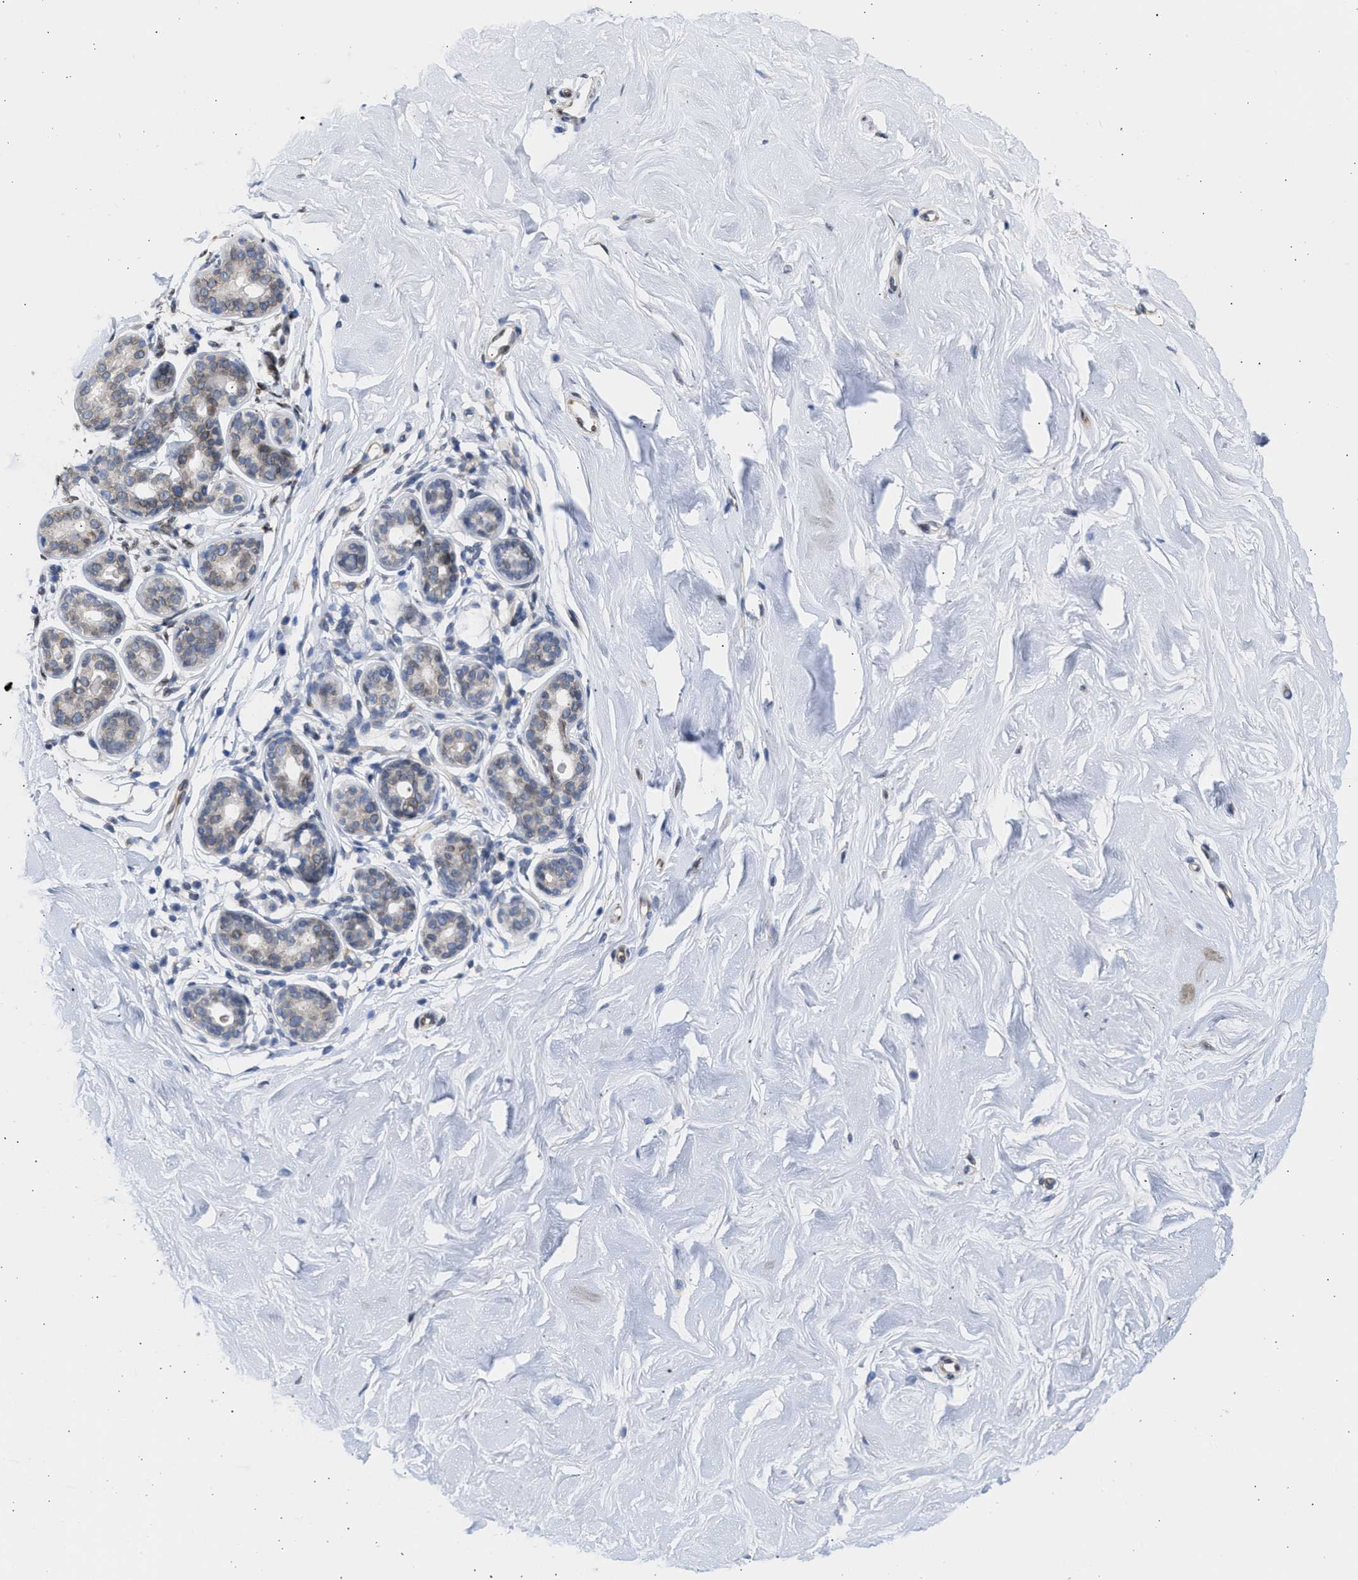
{"staining": {"intensity": "negative", "quantity": "none", "location": "none"}, "tissue": "breast", "cell_type": "Adipocytes", "image_type": "normal", "snomed": [{"axis": "morphology", "description": "Normal tissue, NOS"}, {"axis": "topography", "description": "Breast"}], "caption": "Image shows no significant protein staining in adipocytes of benign breast.", "gene": "NUP35", "patient": {"sex": "female", "age": 22}}